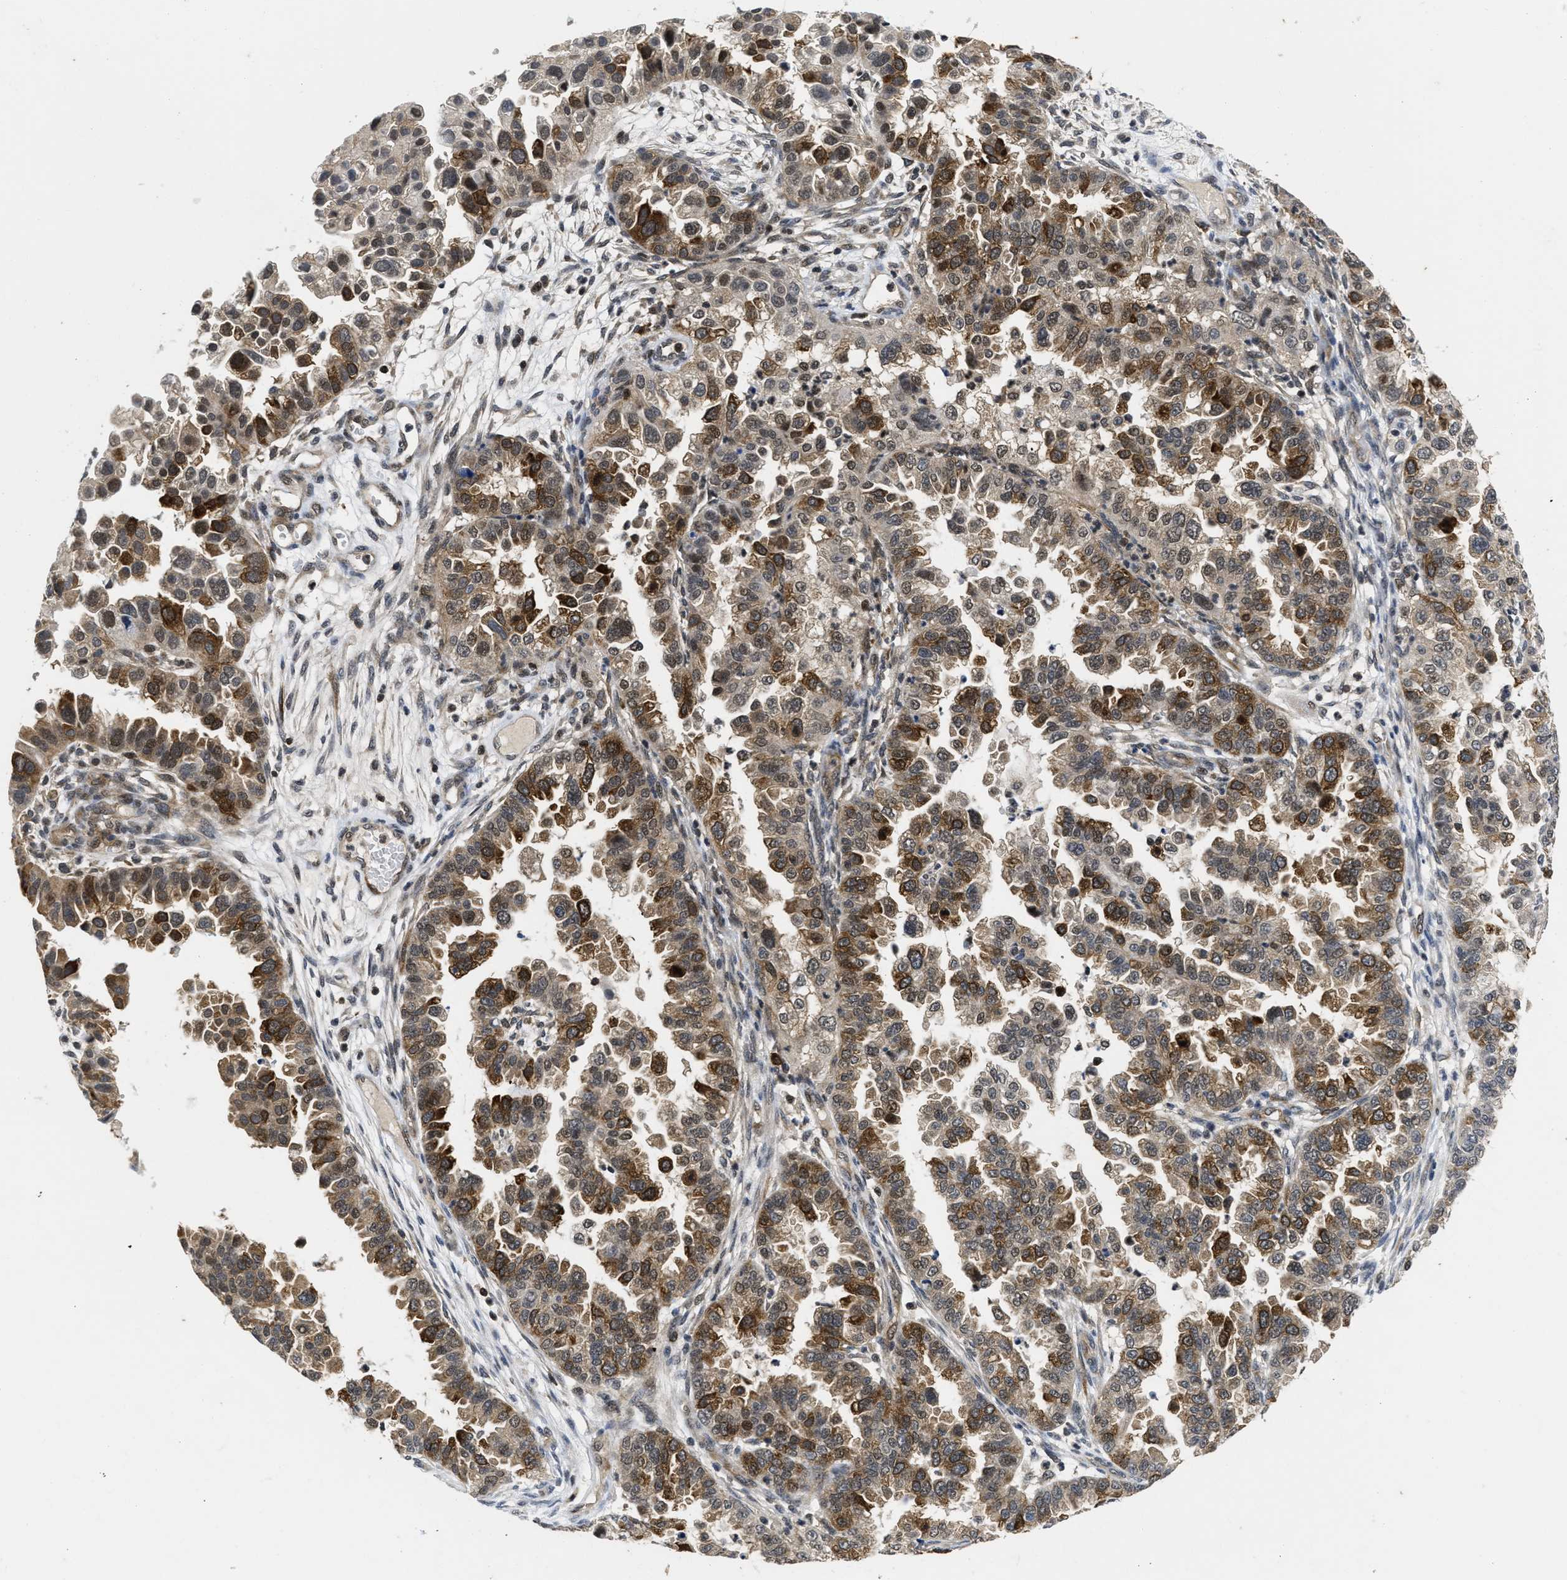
{"staining": {"intensity": "moderate", "quantity": "25%-75%", "location": "cytoplasmic/membranous"}, "tissue": "endometrial cancer", "cell_type": "Tumor cells", "image_type": "cancer", "snomed": [{"axis": "morphology", "description": "Adenocarcinoma, NOS"}, {"axis": "topography", "description": "Endometrium"}], "caption": "Endometrial cancer (adenocarcinoma) tissue reveals moderate cytoplasmic/membranous expression in approximately 25%-75% of tumor cells (DAB IHC with brightfield microscopy, high magnification).", "gene": "HIF1A", "patient": {"sex": "female", "age": 85}}